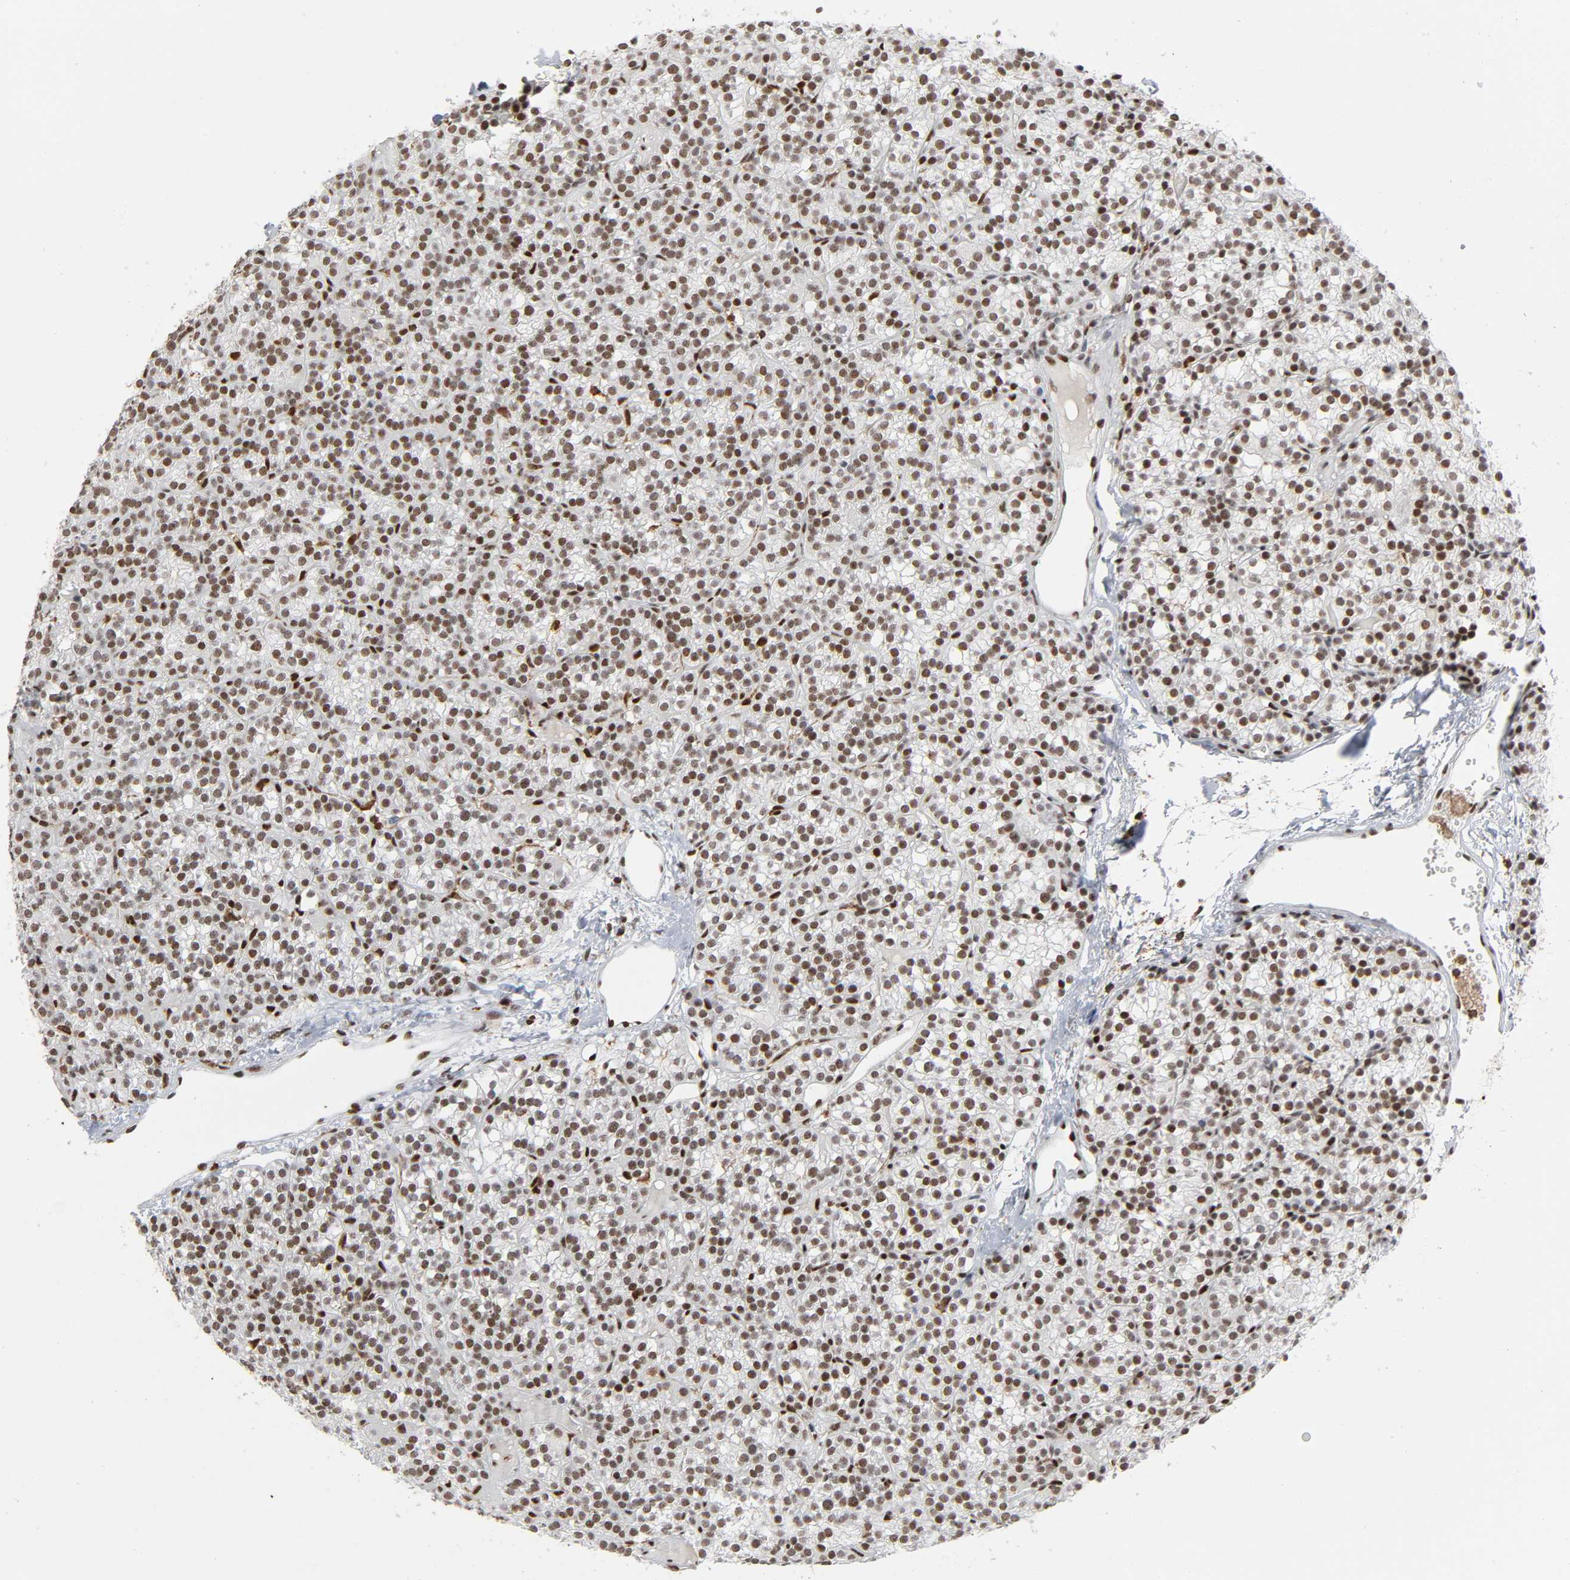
{"staining": {"intensity": "moderate", "quantity": ">75%", "location": "nuclear"}, "tissue": "parathyroid gland", "cell_type": "Glandular cells", "image_type": "normal", "snomed": [{"axis": "morphology", "description": "Normal tissue, NOS"}, {"axis": "topography", "description": "Parathyroid gland"}], "caption": "Normal parathyroid gland was stained to show a protein in brown. There is medium levels of moderate nuclear positivity in approximately >75% of glandular cells.", "gene": "WAS", "patient": {"sex": "female", "age": 50}}